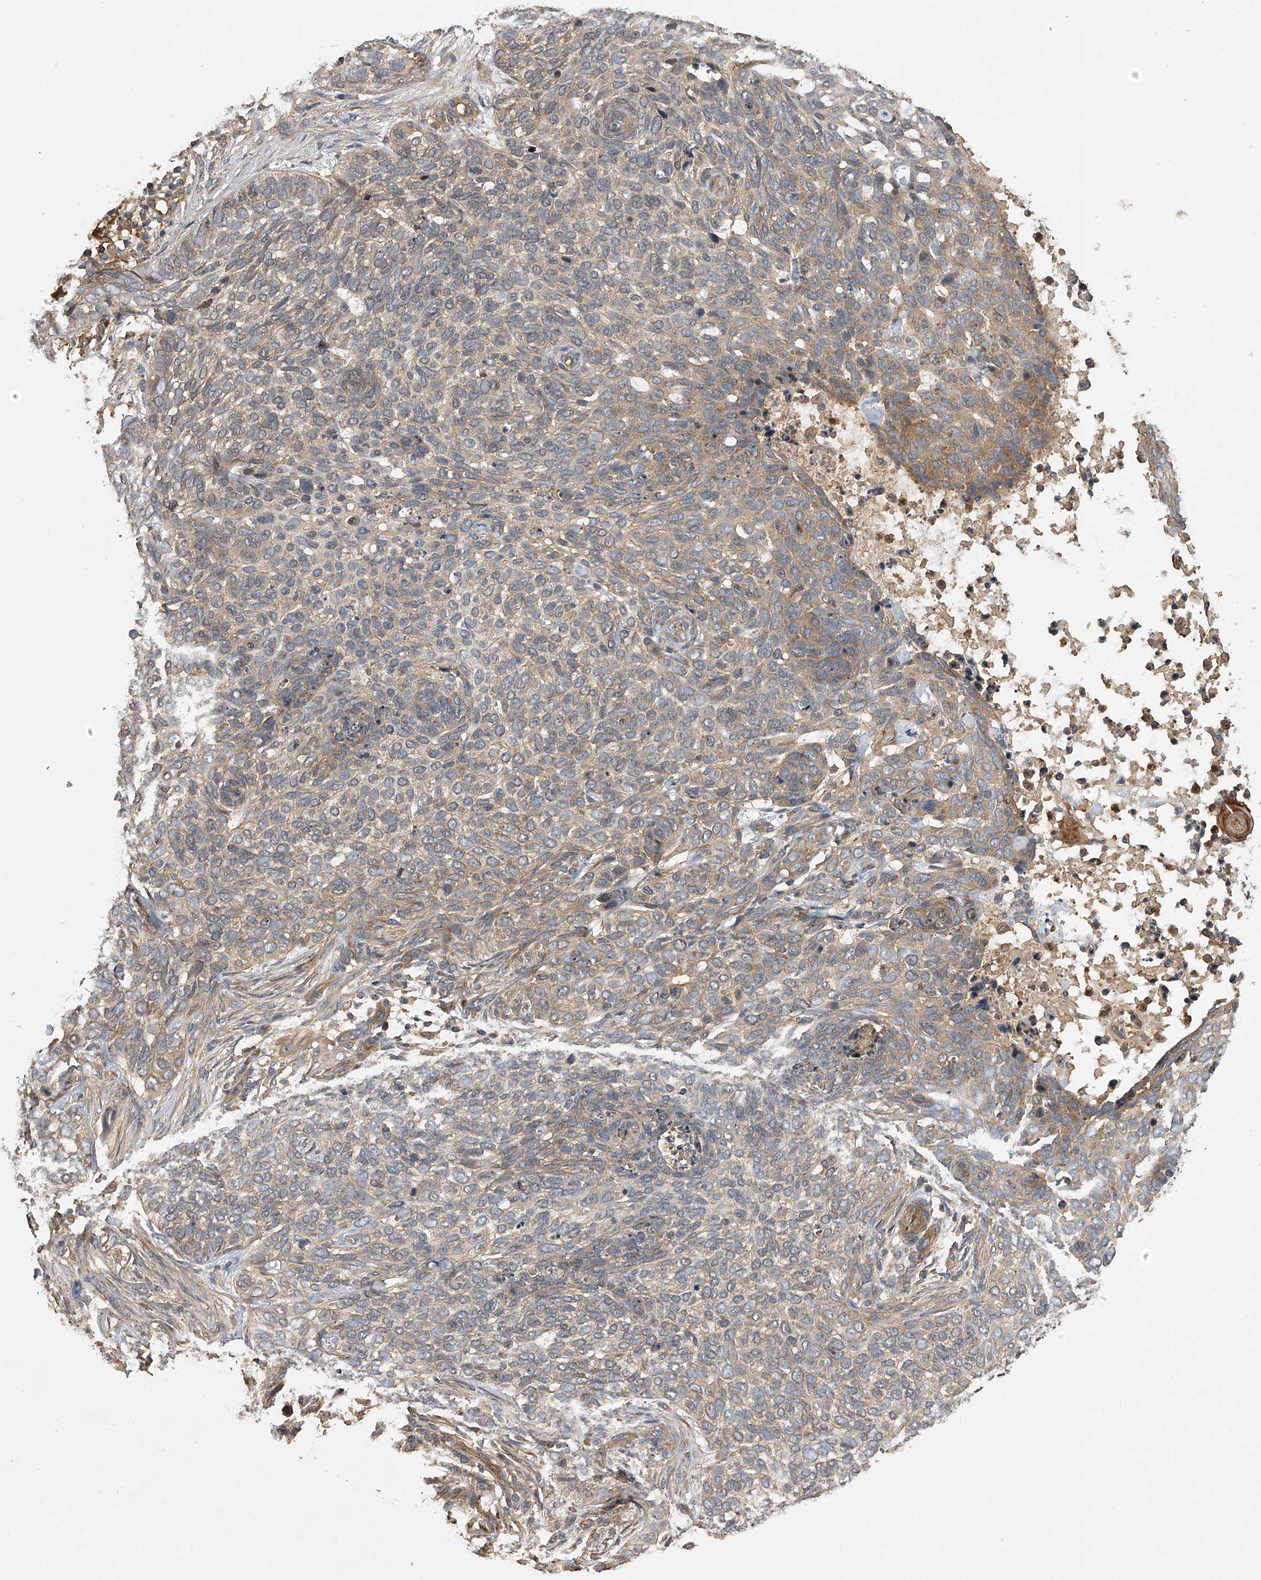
{"staining": {"intensity": "moderate", "quantity": "<25%", "location": "cytoplasmic/membranous"}, "tissue": "skin cancer", "cell_type": "Tumor cells", "image_type": "cancer", "snomed": [{"axis": "morphology", "description": "Basal cell carcinoma"}, {"axis": "topography", "description": "Skin"}], "caption": "Immunohistochemical staining of skin cancer (basal cell carcinoma) shows moderate cytoplasmic/membranous protein staining in about <25% of tumor cells.", "gene": "PTPRA", "patient": {"sex": "female", "age": 64}}